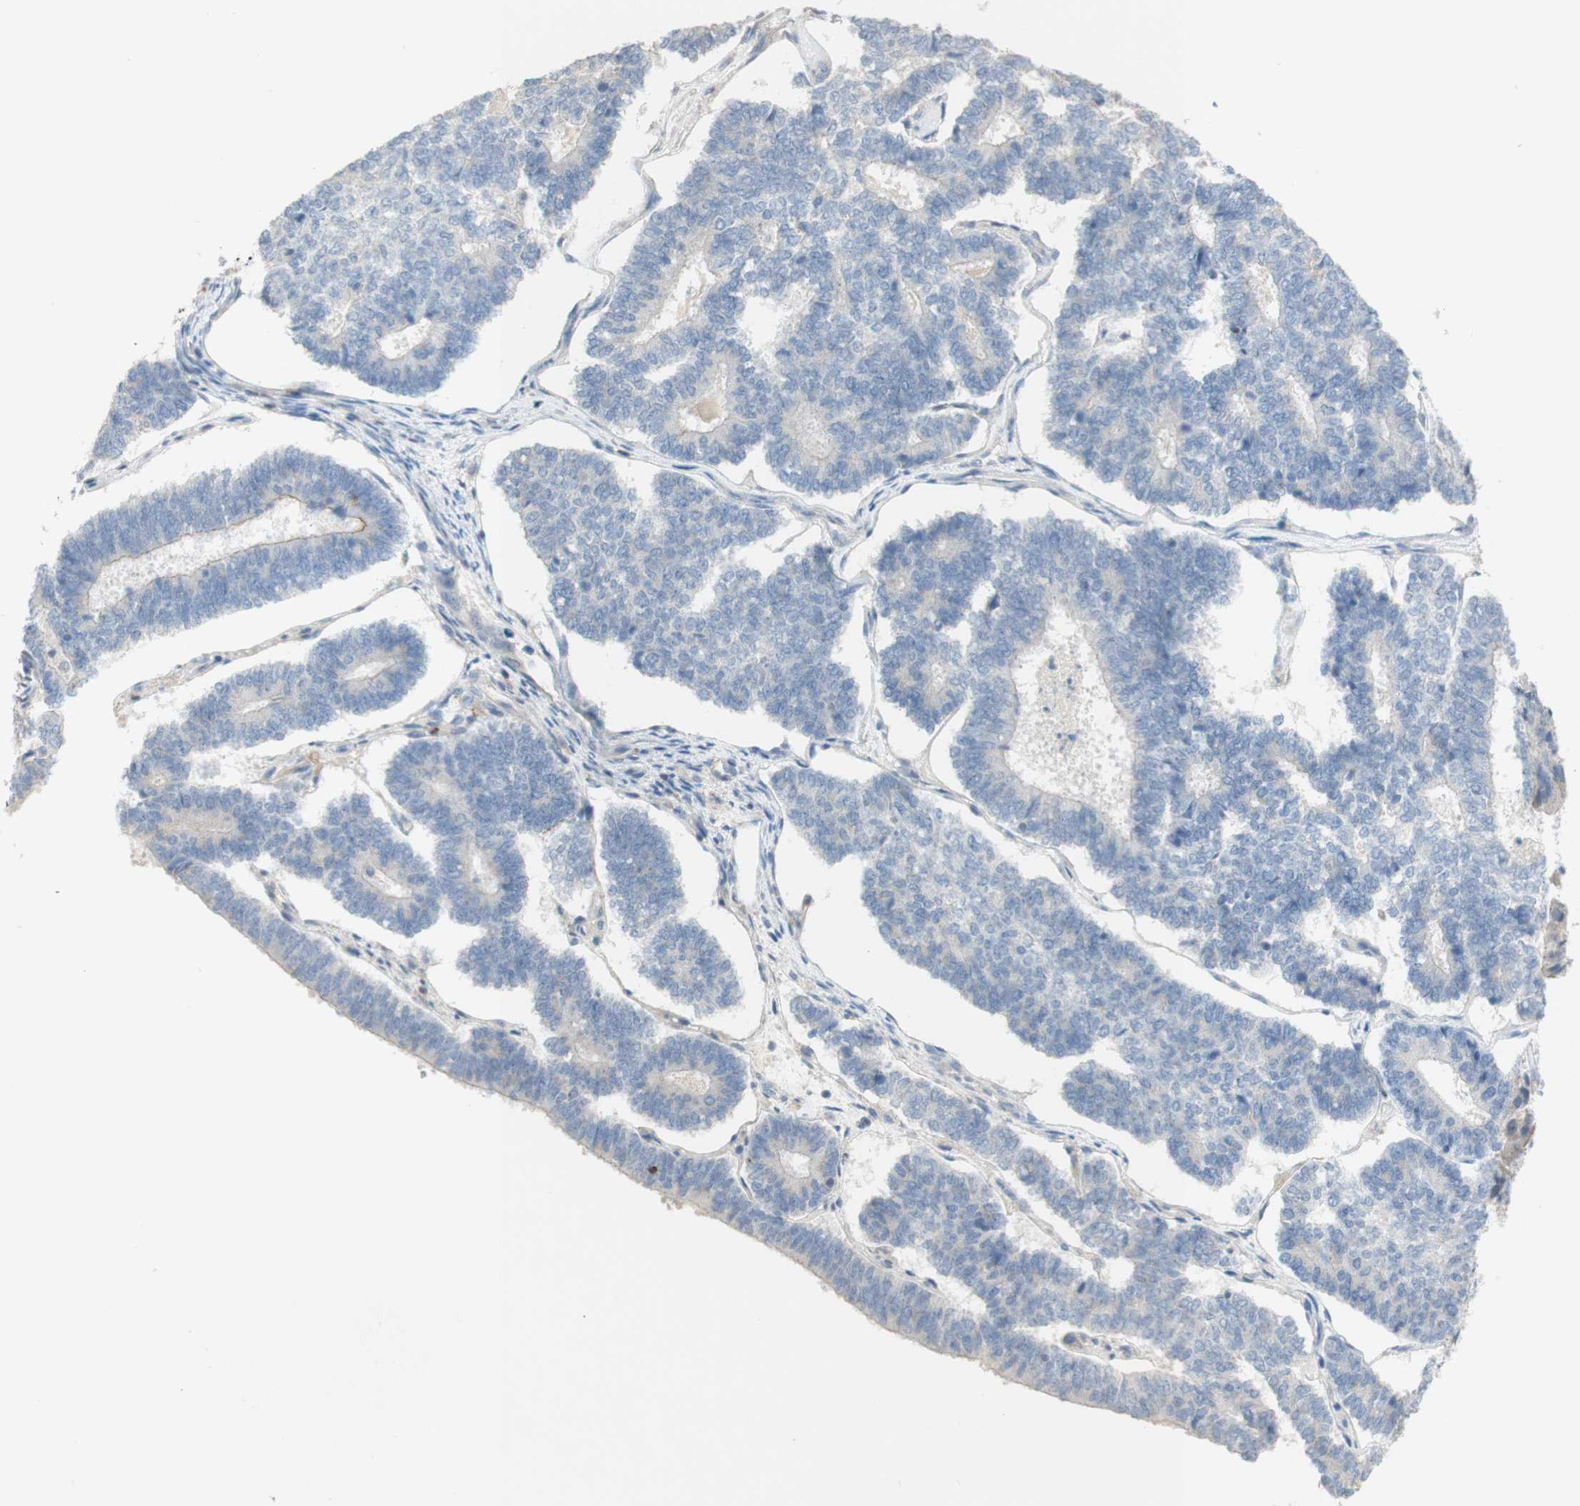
{"staining": {"intensity": "negative", "quantity": "none", "location": "none"}, "tissue": "endometrial cancer", "cell_type": "Tumor cells", "image_type": "cancer", "snomed": [{"axis": "morphology", "description": "Adenocarcinoma, NOS"}, {"axis": "topography", "description": "Endometrium"}], "caption": "IHC micrograph of neoplastic tissue: human adenocarcinoma (endometrial) stained with DAB reveals no significant protein expression in tumor cells.", "gene": "MANEA", "patient": {"sex": "female", "age": 70}}